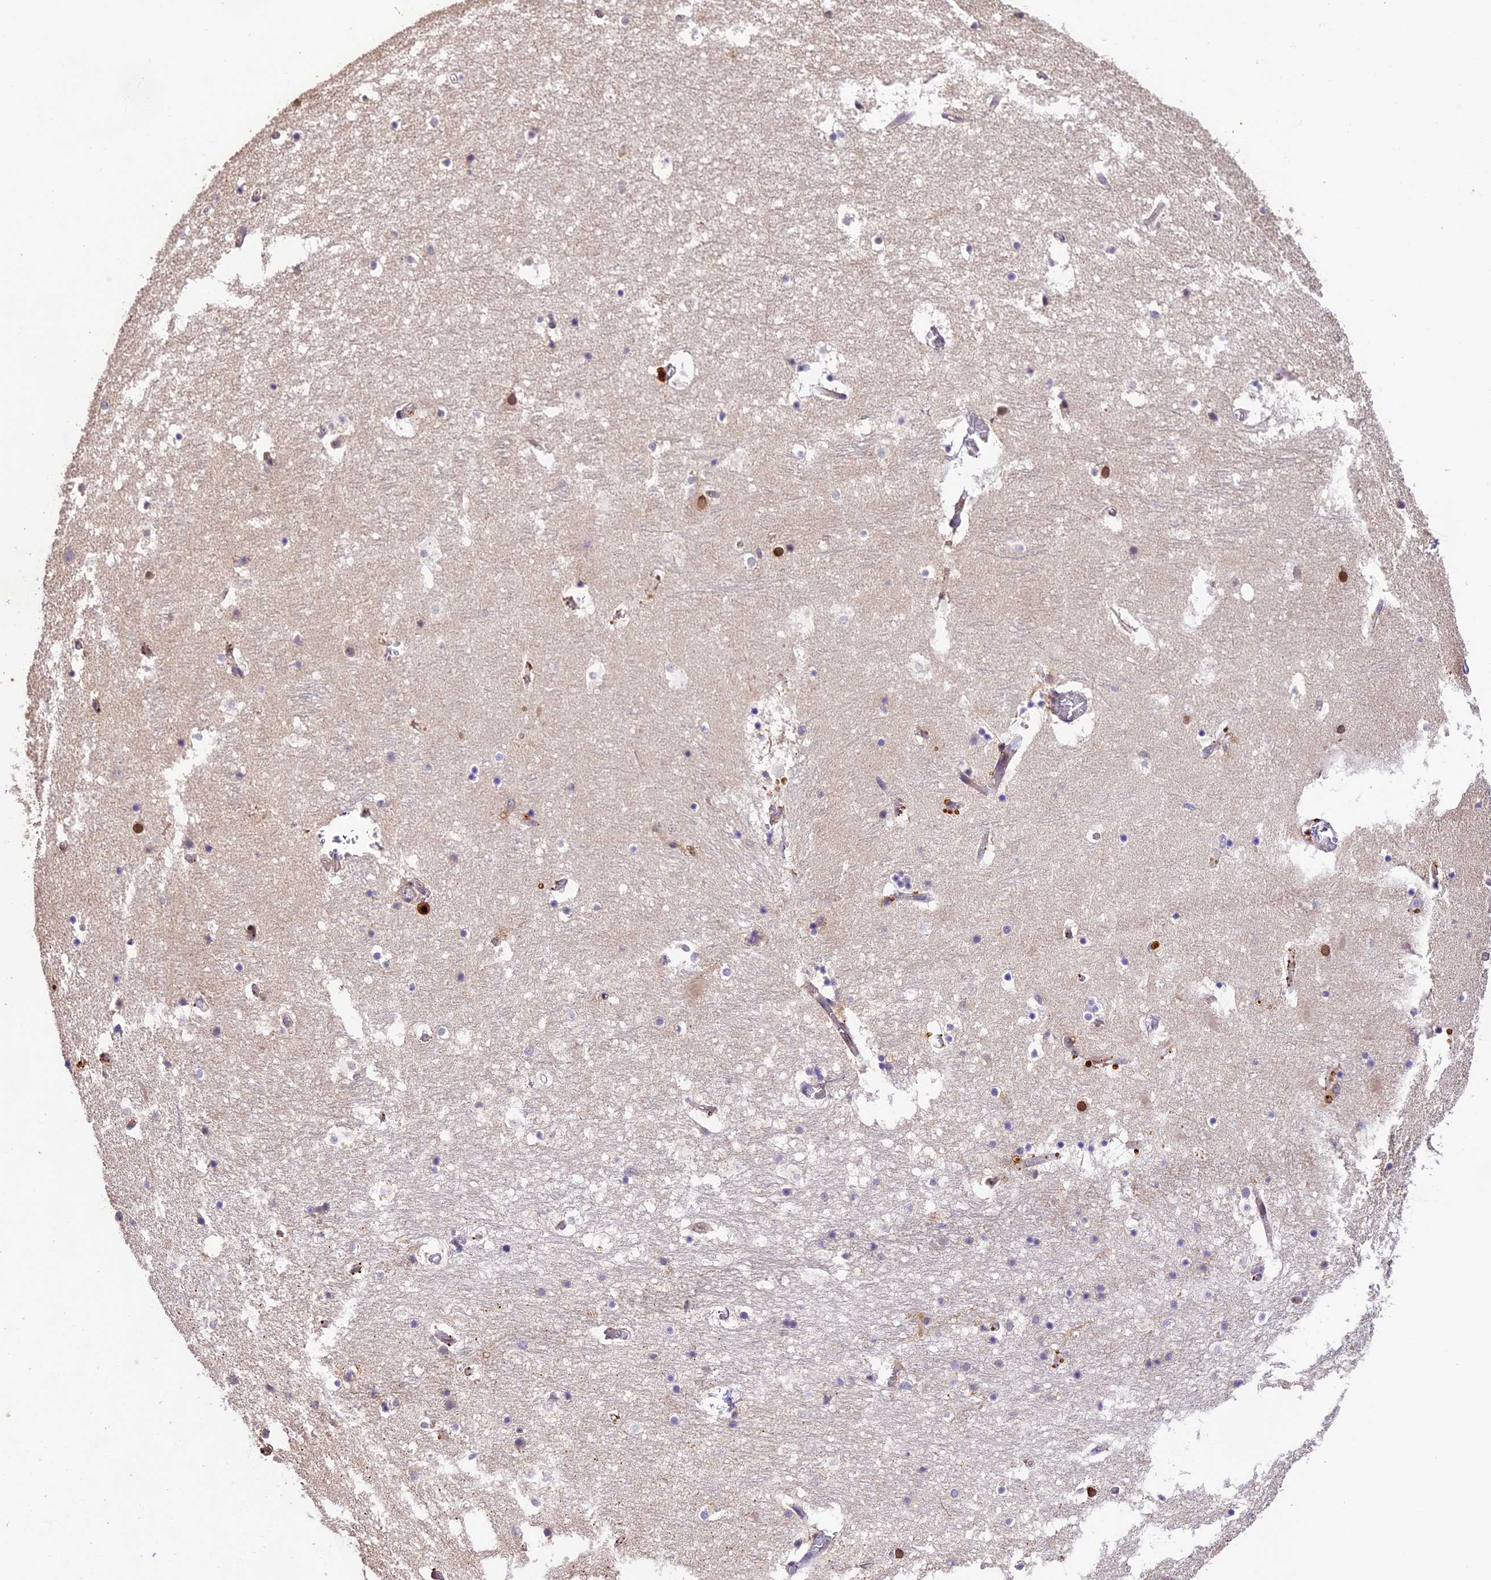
{"staining": {"intensity": "weak", "quantity": "<25%", "location": "cytoplasmic/membranous"}, "tissue": "hippocampus", "cell_type": "Glial cells", "image_type": "normal", "snomed": [{"axis": "morphology", "description": "Normal tissue, NOS"}, {"axis": "topography", "description": "Hippocampus"}], "caption": "The histopathology image reveals no significant staining in glial cells of hippocampus.", "gene": "DGKH", "patient": {"sex": "female", "age": 52}}